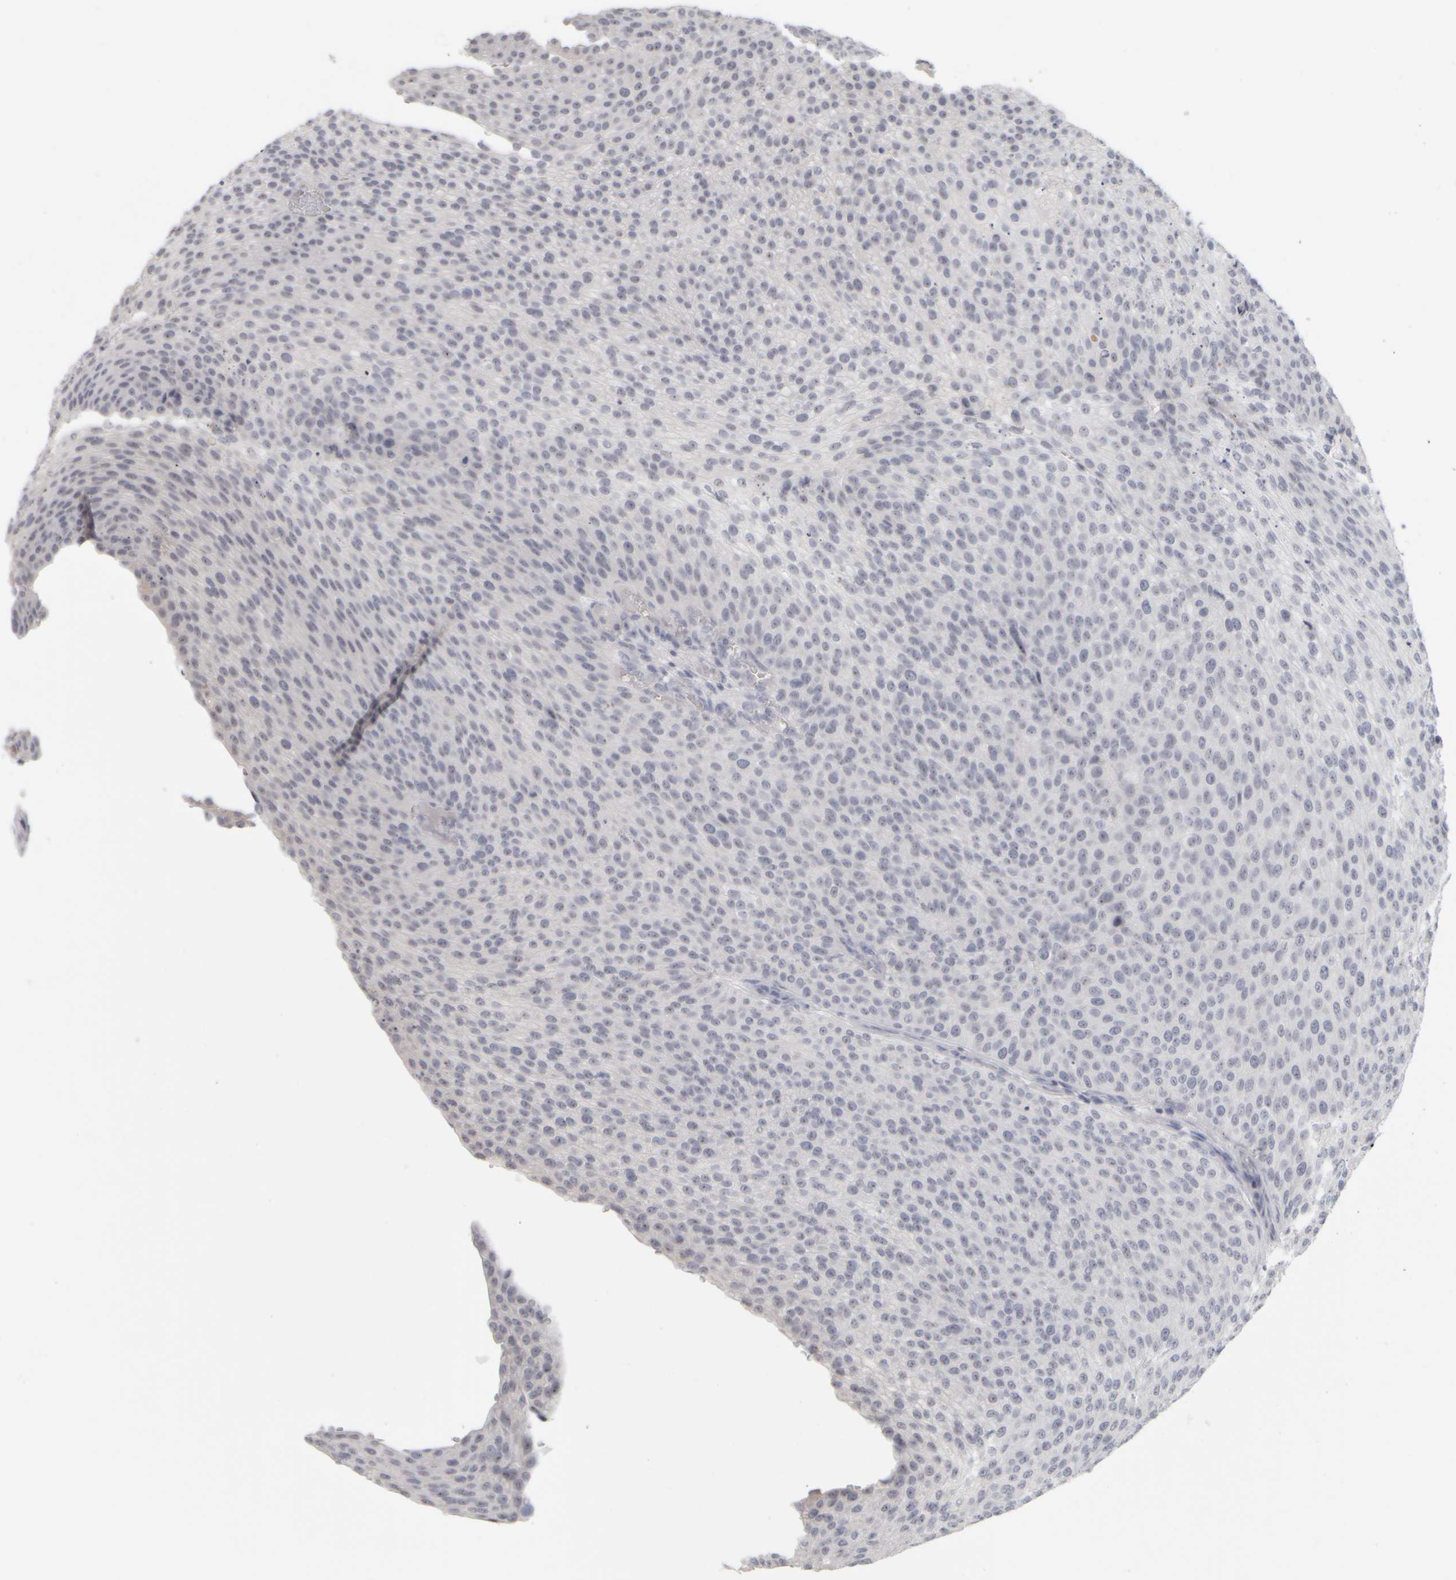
{"staining": {"intensity": "weak", "quantity": "25%-75%", "location": "nuclear"}, "tissue": "urothelial cancer", "cell_type": "Tumor cells", "image_type": "cancer", "snomed": [{"axis": "morphology", "description": "Urothelial carcinoma, Low grade"}, {"axis": "topography", "description": "Smooth muscle"}, {"axis": "topography", "description": "Urinary bladder"}], "caption": "There is low levels of weak nuclear expression in tumor cells of urothelial carcinoma (low-grade), as demonstrated by immunohistochemical staining (brown color).", "gene": "DCXR", "patient": {"sex": "male", "age": 60}}